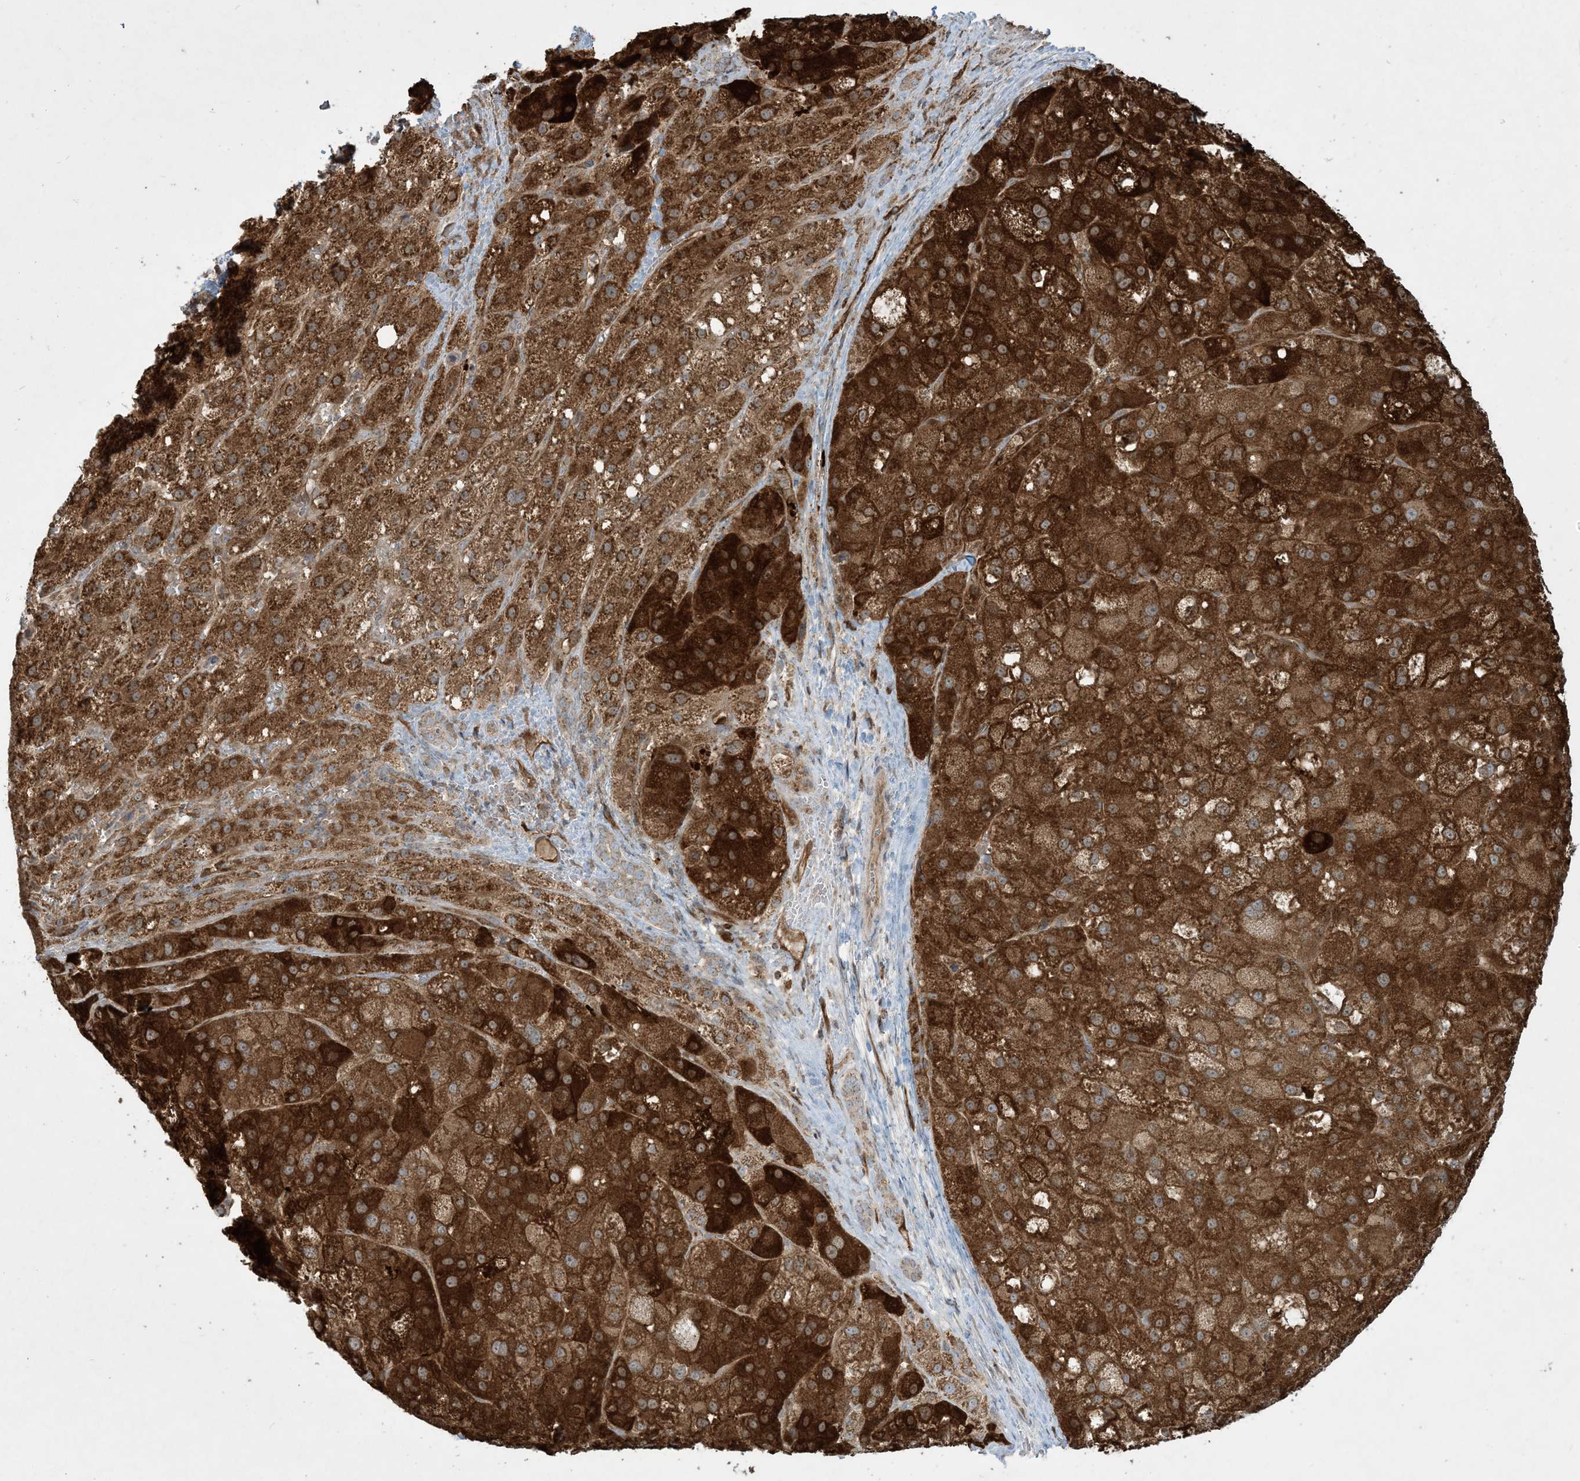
{"staining": {"intensity": "strong", "quantity": ">75%", "location": "cytoplasmic/membranous"}, "tissue": "liver cancer", "cell_type": "Tumor cells", "image_type": "cancer", "snomed": [{"axis": "morphology", "description": "Carcinoma, Hepatocellular, NOS"}, {"axis": "topography", "description": "Liver"}], "caption": "Immunohistochemical staining of liver cancer (hepatocellular carcinoma) reveals strong cytoplasmic/membranous protein positivity in approximately >75% of tumor cells. The protein of interest is shown in brown color, while the nuclei are stained blue.", "gene": "PPM1F", "patient": {"sex": "male", "age": 57}}